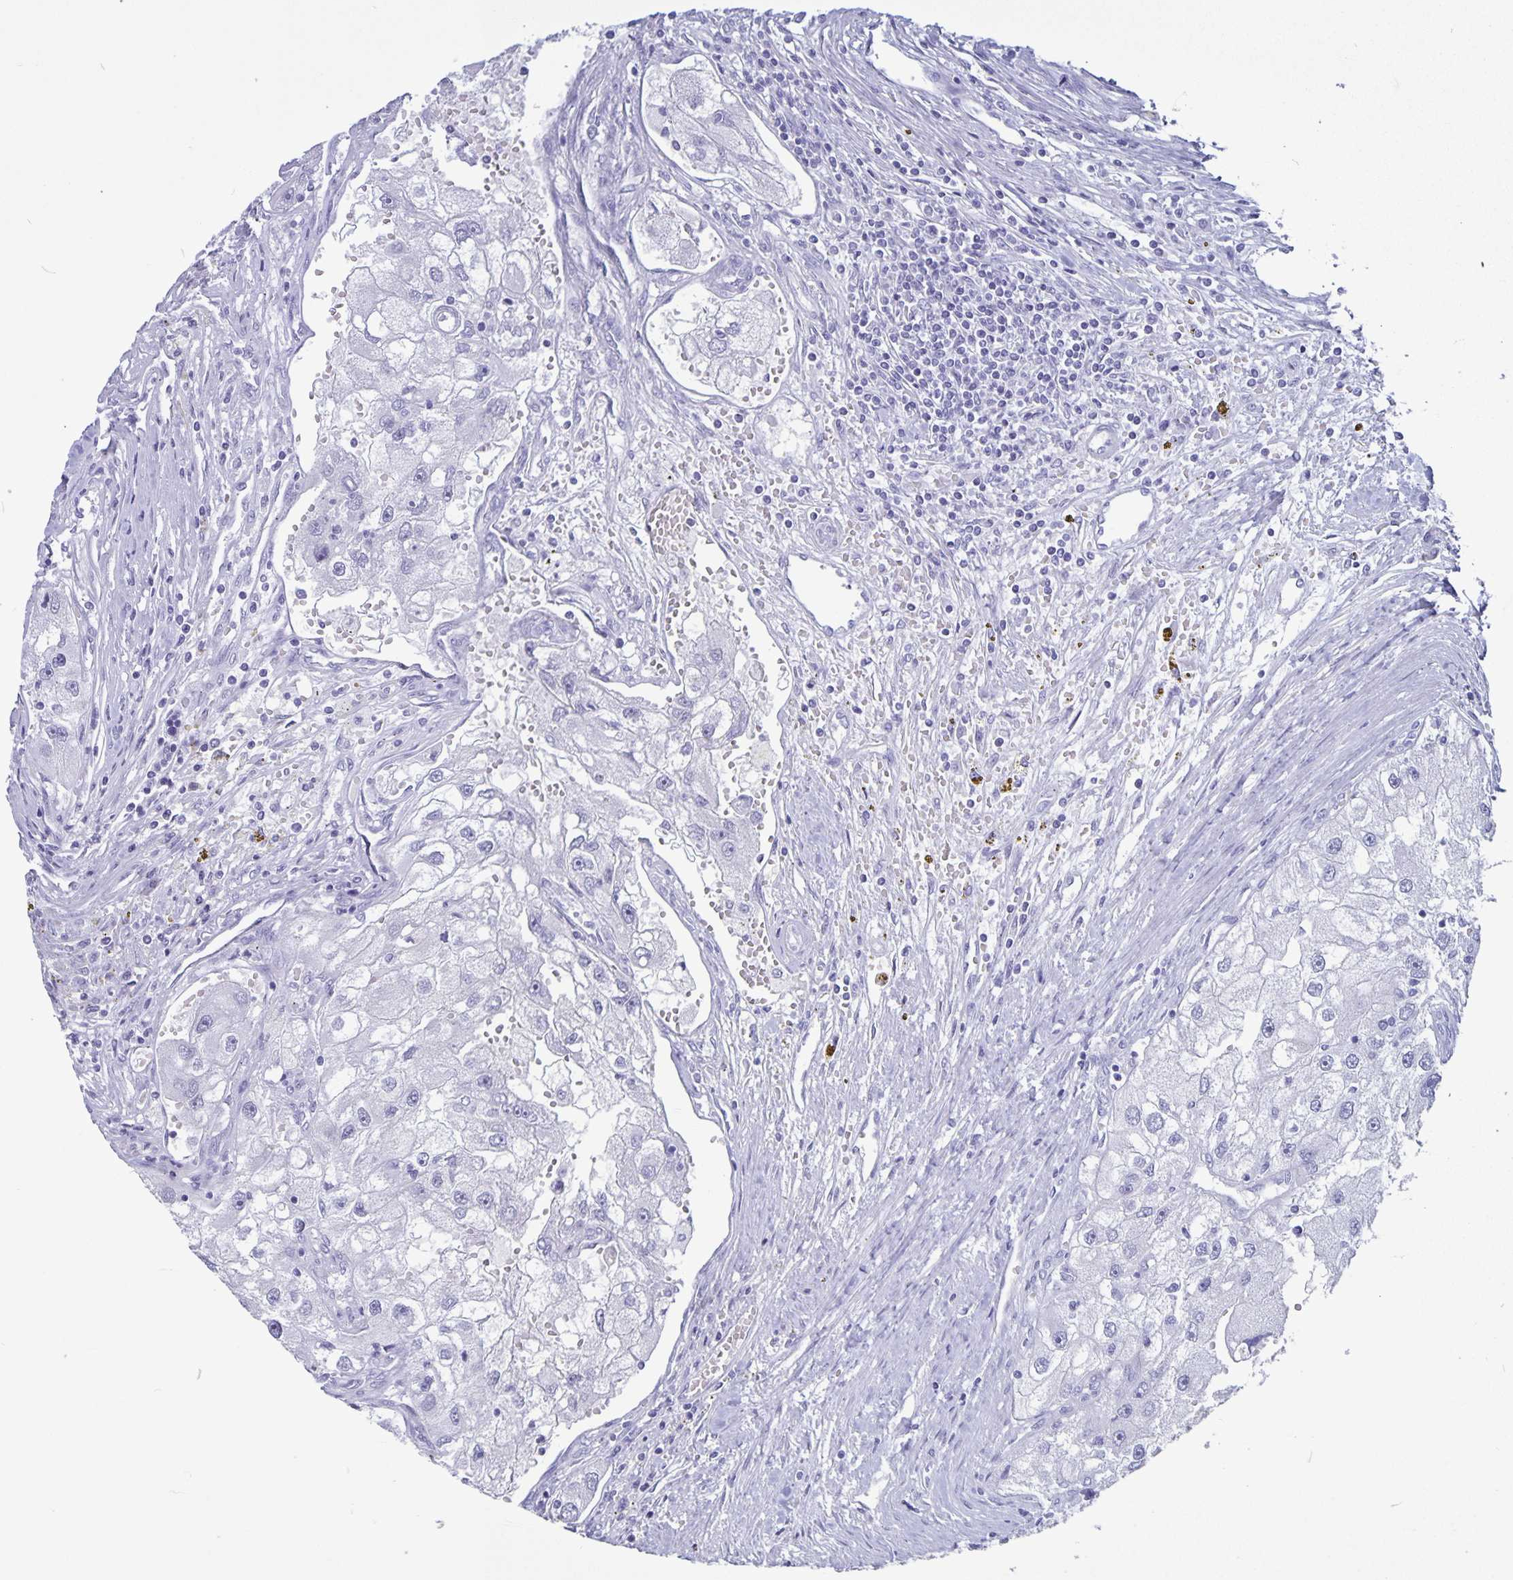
{"staining": {"intensity": "negative", "quantity": "none", "location": "none"}, "tissue": "renal cancer", "cell_type": "Tumor cells", "image_type": "cancer", "snomed": [{"axis": "morphology", "description": "Adenocarcinoma, NOS"}, {"axis": "topography", "description": "Kidney"}], "caption": "An immunohistochemistry (IHC) image of renal cancer is shown. There is no staining in tumor cells of renal cancer.", "gene": "BPIFA3", "patient": {"sex": "male", "age": 63}}